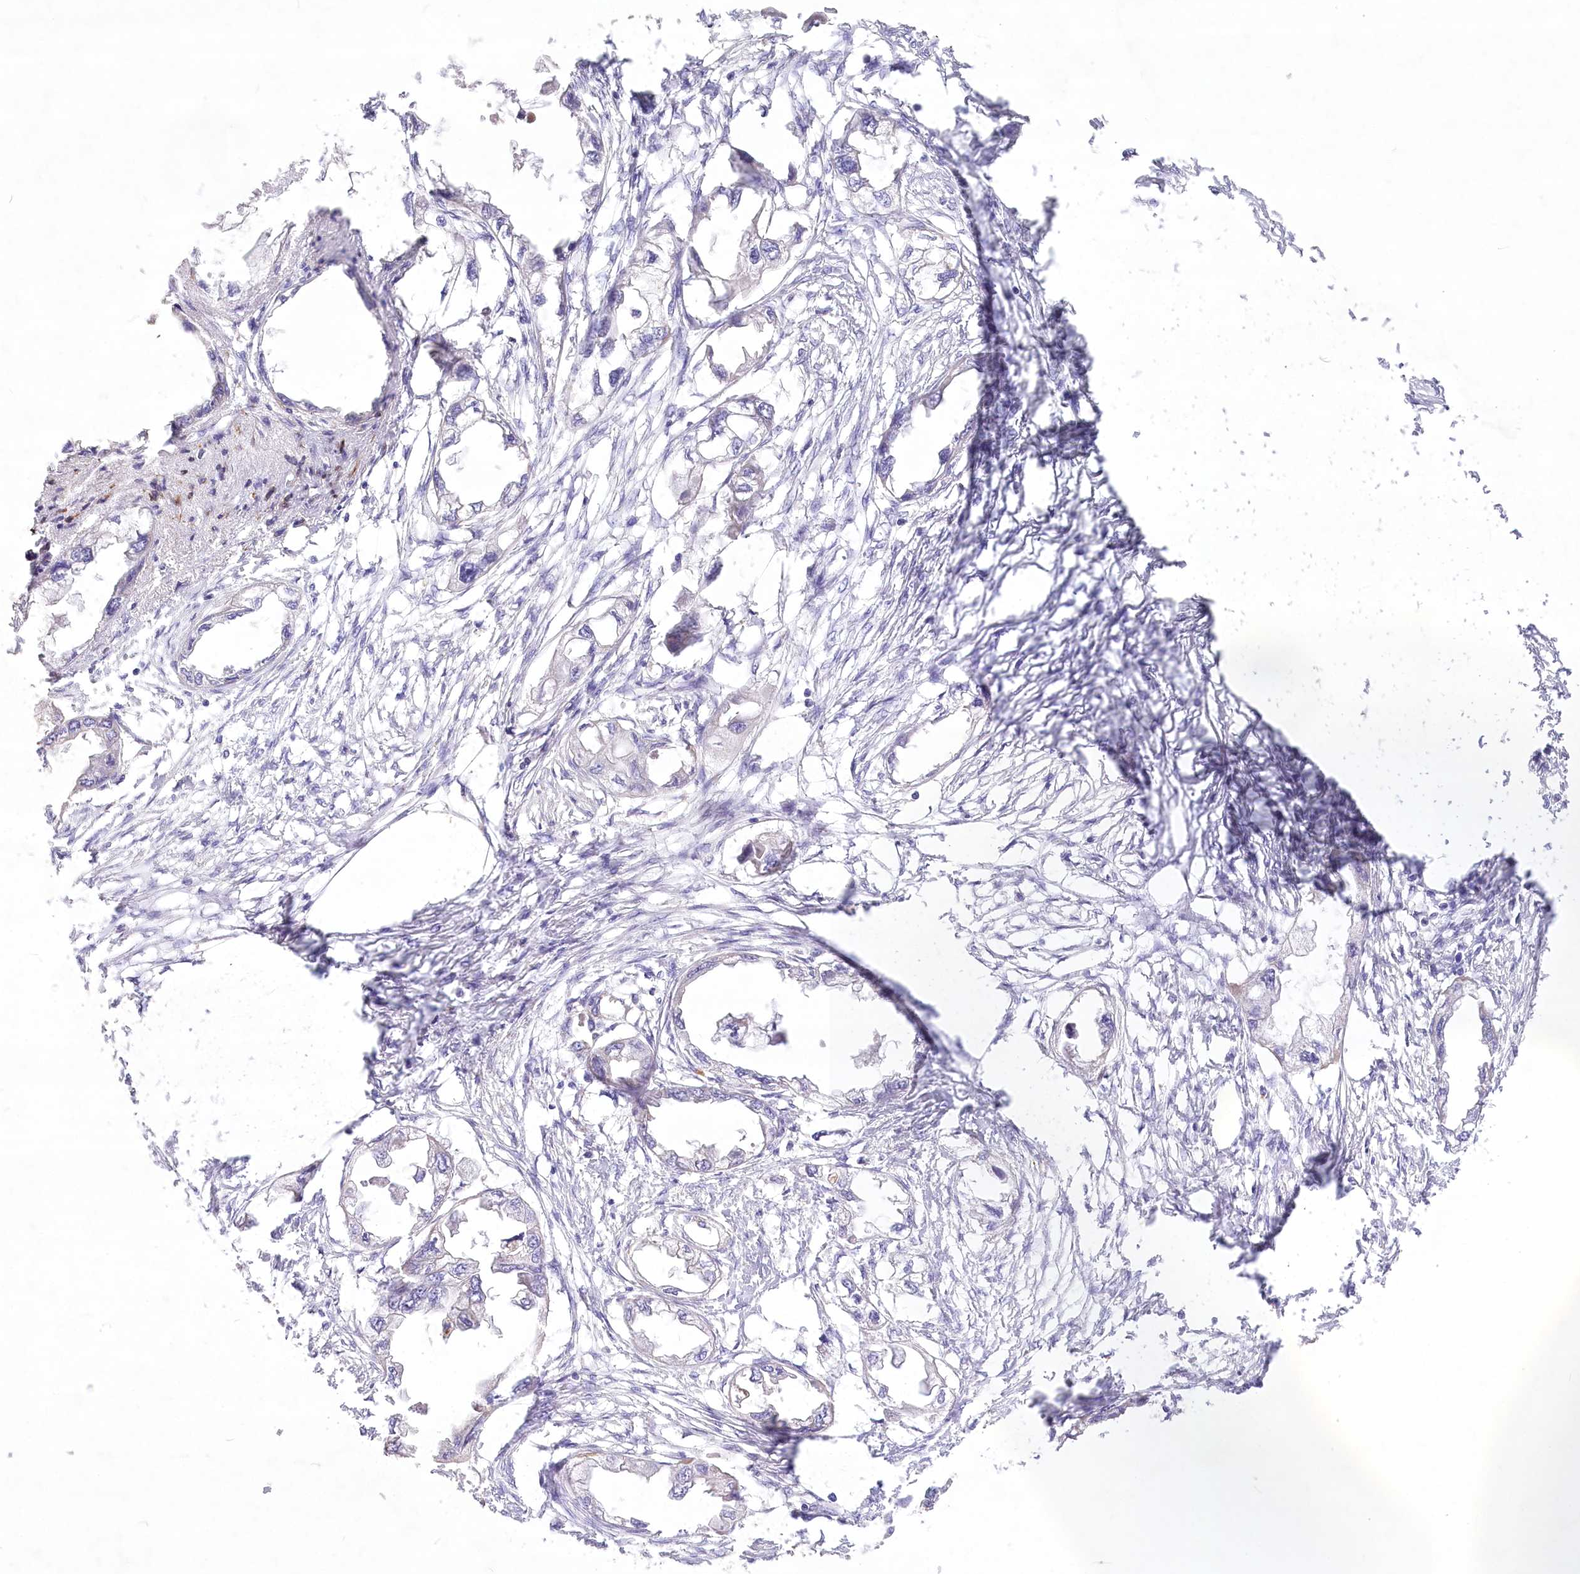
{"staining": {"intensity": "negative", "quantity": "none", "location": "none"}, "tissue": "endometrial cancer", "cell_type": "Tumor cells", "image_type": "cancer", "snomed": [{"axis": "morphology", "description": "Adenocarcinoma, NOS"}, {"axis": "morphology", "description": "Adenocarcinoma, metastatic, NOS"}, {"axis": "topography", "description": "Adipose tissue"}, {"axis": "topography", "description": "Endometrium"}], "caption": "An immunohistochemistry (IHC) micrograph of endometrial cancer (adenocarcinoma) is shown. There is no staining in tumor cells of endometrial cancer (adenocarcinoma).", "gene": "ANGPTL3", "patient": {"sex": "female", "age": 67}}